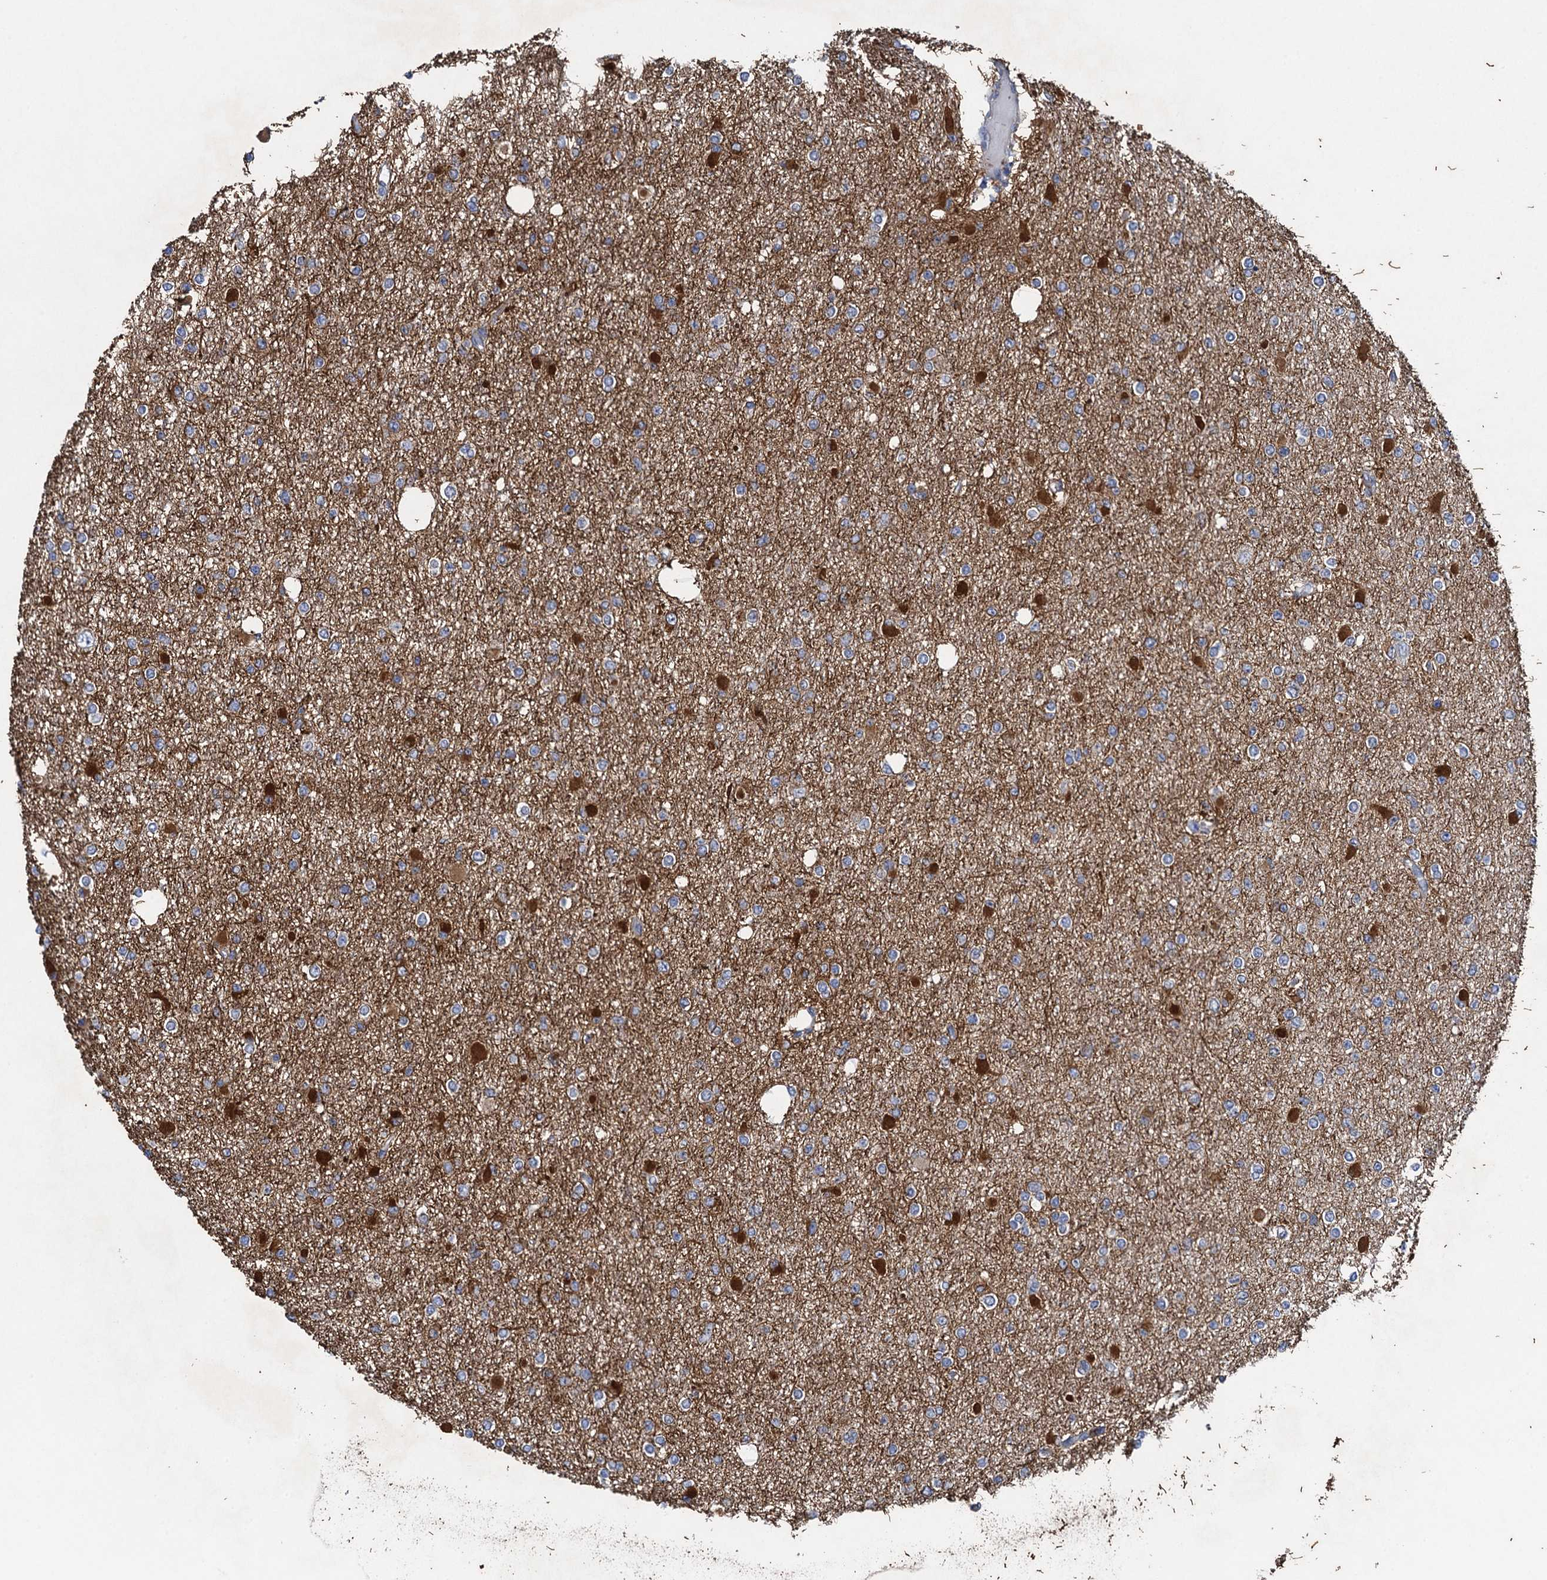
{"staining": {"intensity": "negative", "quantity": "none", "location": "none"}, "tissue": "glioma", "cell_type": "Tumor cells", "image_type": "cancer", "snomed": [{"axis": "morphology", "description": "Glioma, malignant, Low grade"}, {"axis": "topography", "description": "Brain"}], "caption": "Immunohistochemistry (IHC) image of malignant low-grade glioma stained for a protein (brown), which demonstrates no positivity in tumor cells. Brightfield microscopy of immunohistochemistry (IHC) stained with DAB (brown) and hematoxylin (blue), captured at high magnification.", "gene": "ADCY9", "patient": {"sex": "female", "age": 22}}